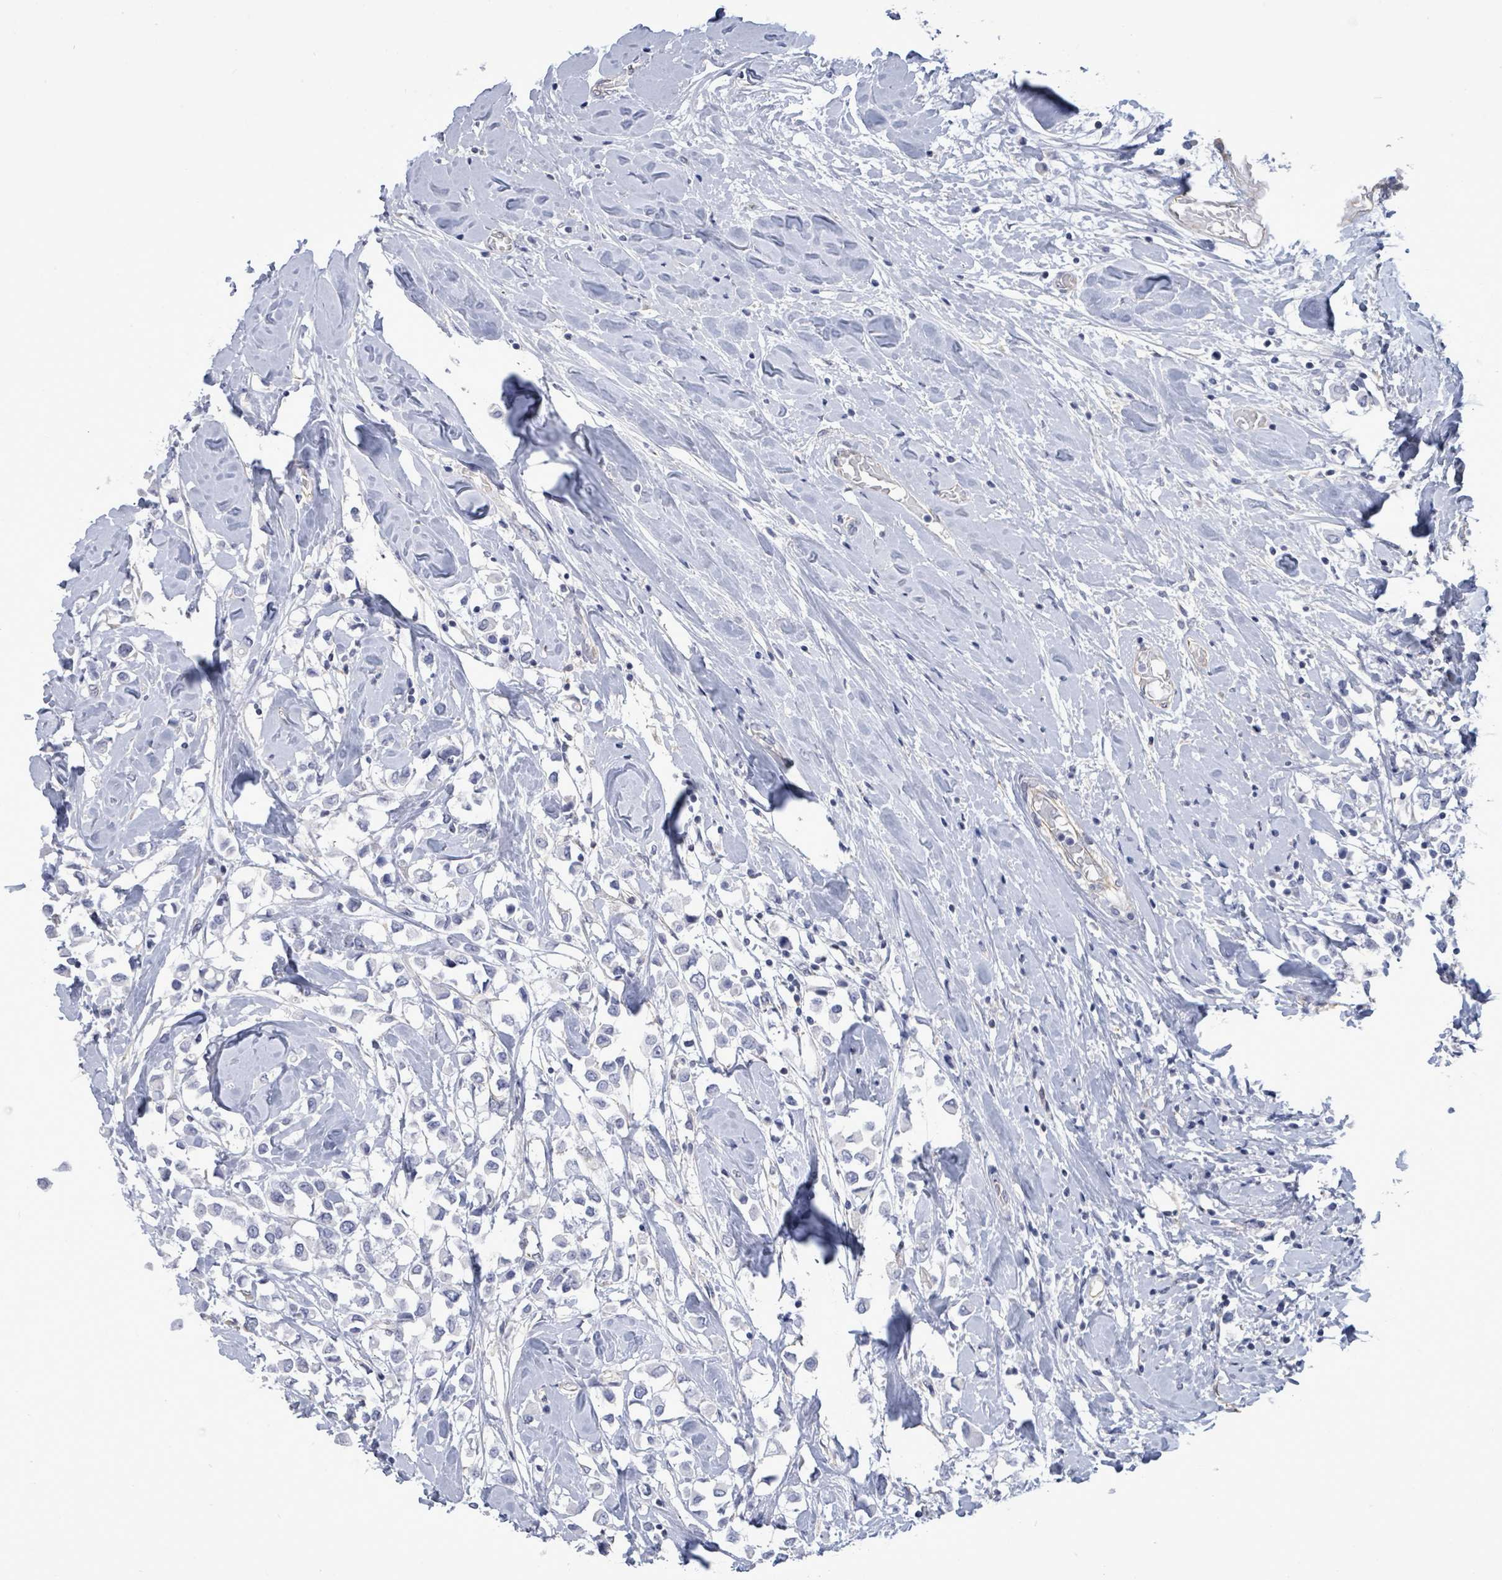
{"staining": {"intensity": "negative", "quantity": "none", "location": "none"}, "tissue": "breast cancer", "cell_type": "Tumor cells", "image_type": "cancer", "snomed": [{"axis": "morphology", "description": "Duct carcinoma"}, {"axis": "topography", "description": "Breast"}], "caption": "The image exhibits no significant staining in tumor cells of breast cancer.", "gene": "CT45A5", "patient": {"sex": "female", "age": 61}}